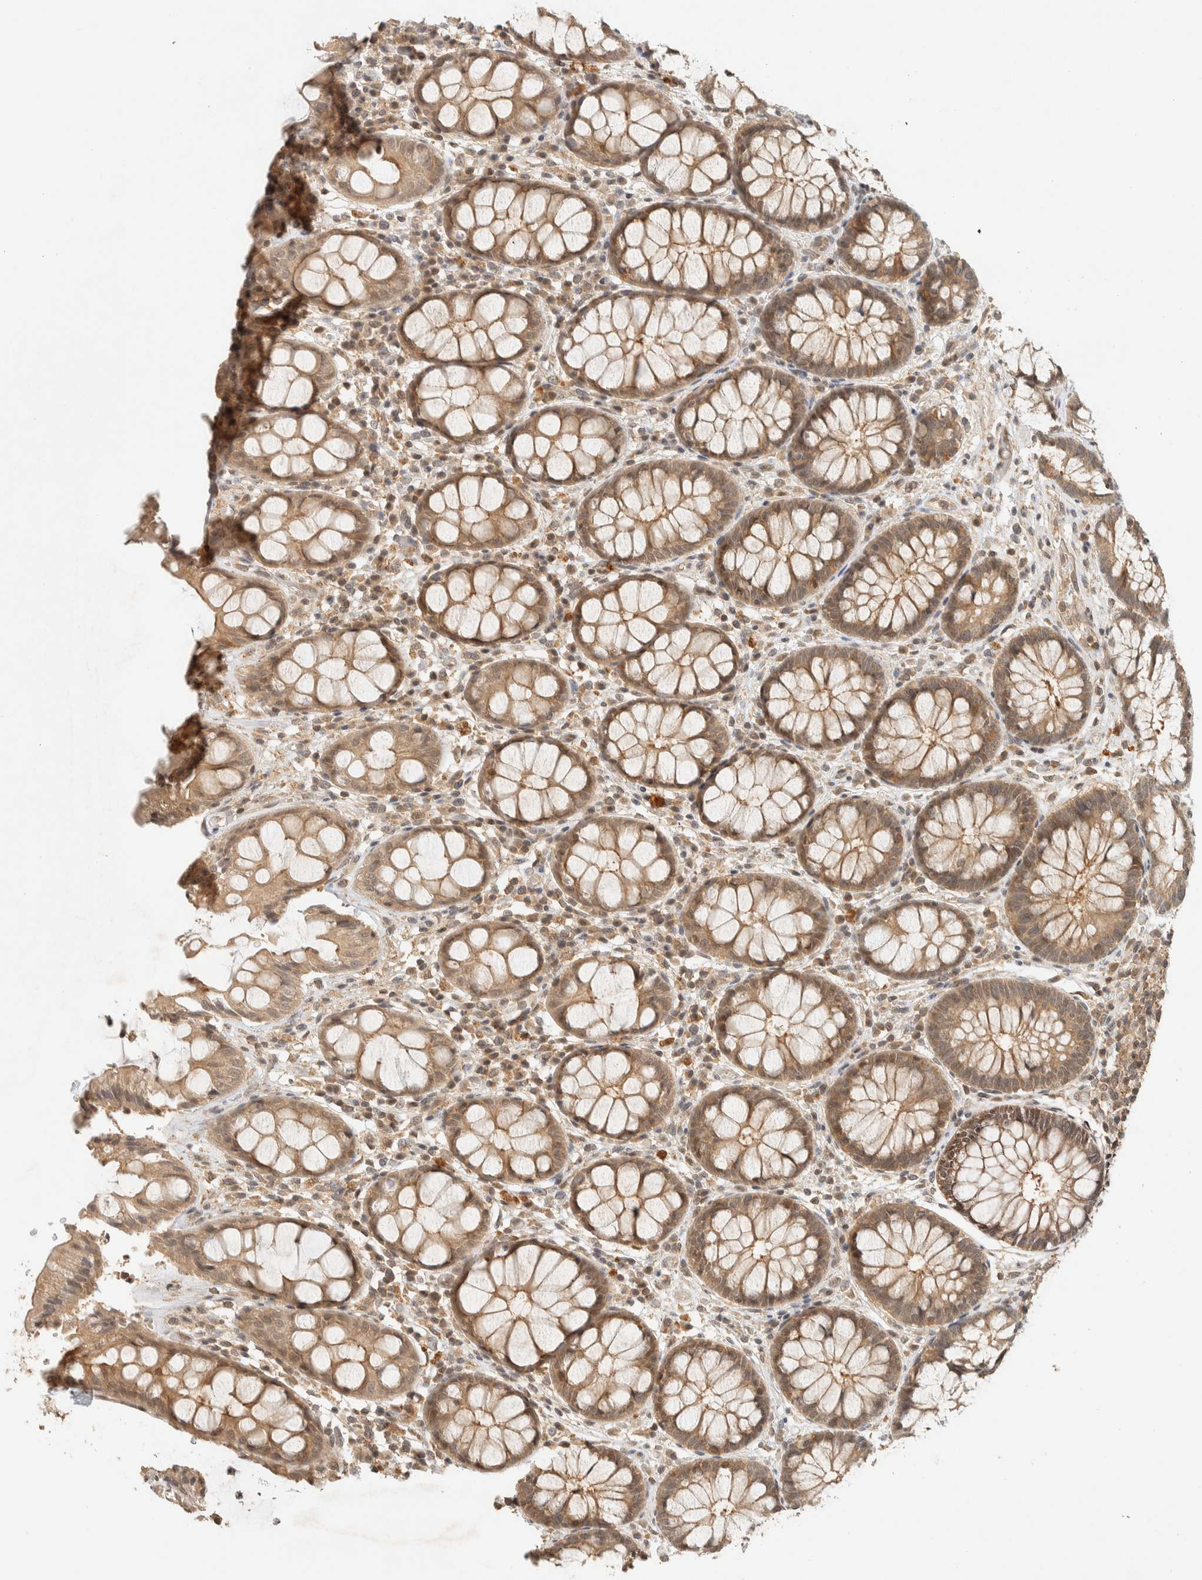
{"staining": {"intensity": "moderate", "quantity": ">75%", "location": "cytoplasmic/membranous"}, "tissue": "rectum", "cell_type": "Glandular cells", "image_type": "normal", "snomed": [{"axis": "morphology", "description": "Normal tissue, NOS"}, {"axis": "topography", "description": "Rectum"}], "caption": "Moderate cytoplasmic/membranous expression for a protein is seen in about >75% of glandular cells of benign rectum using immunohistochemistry.", "gene": "KIFAP3", "patient": {"sex": "male", "age": 64}}